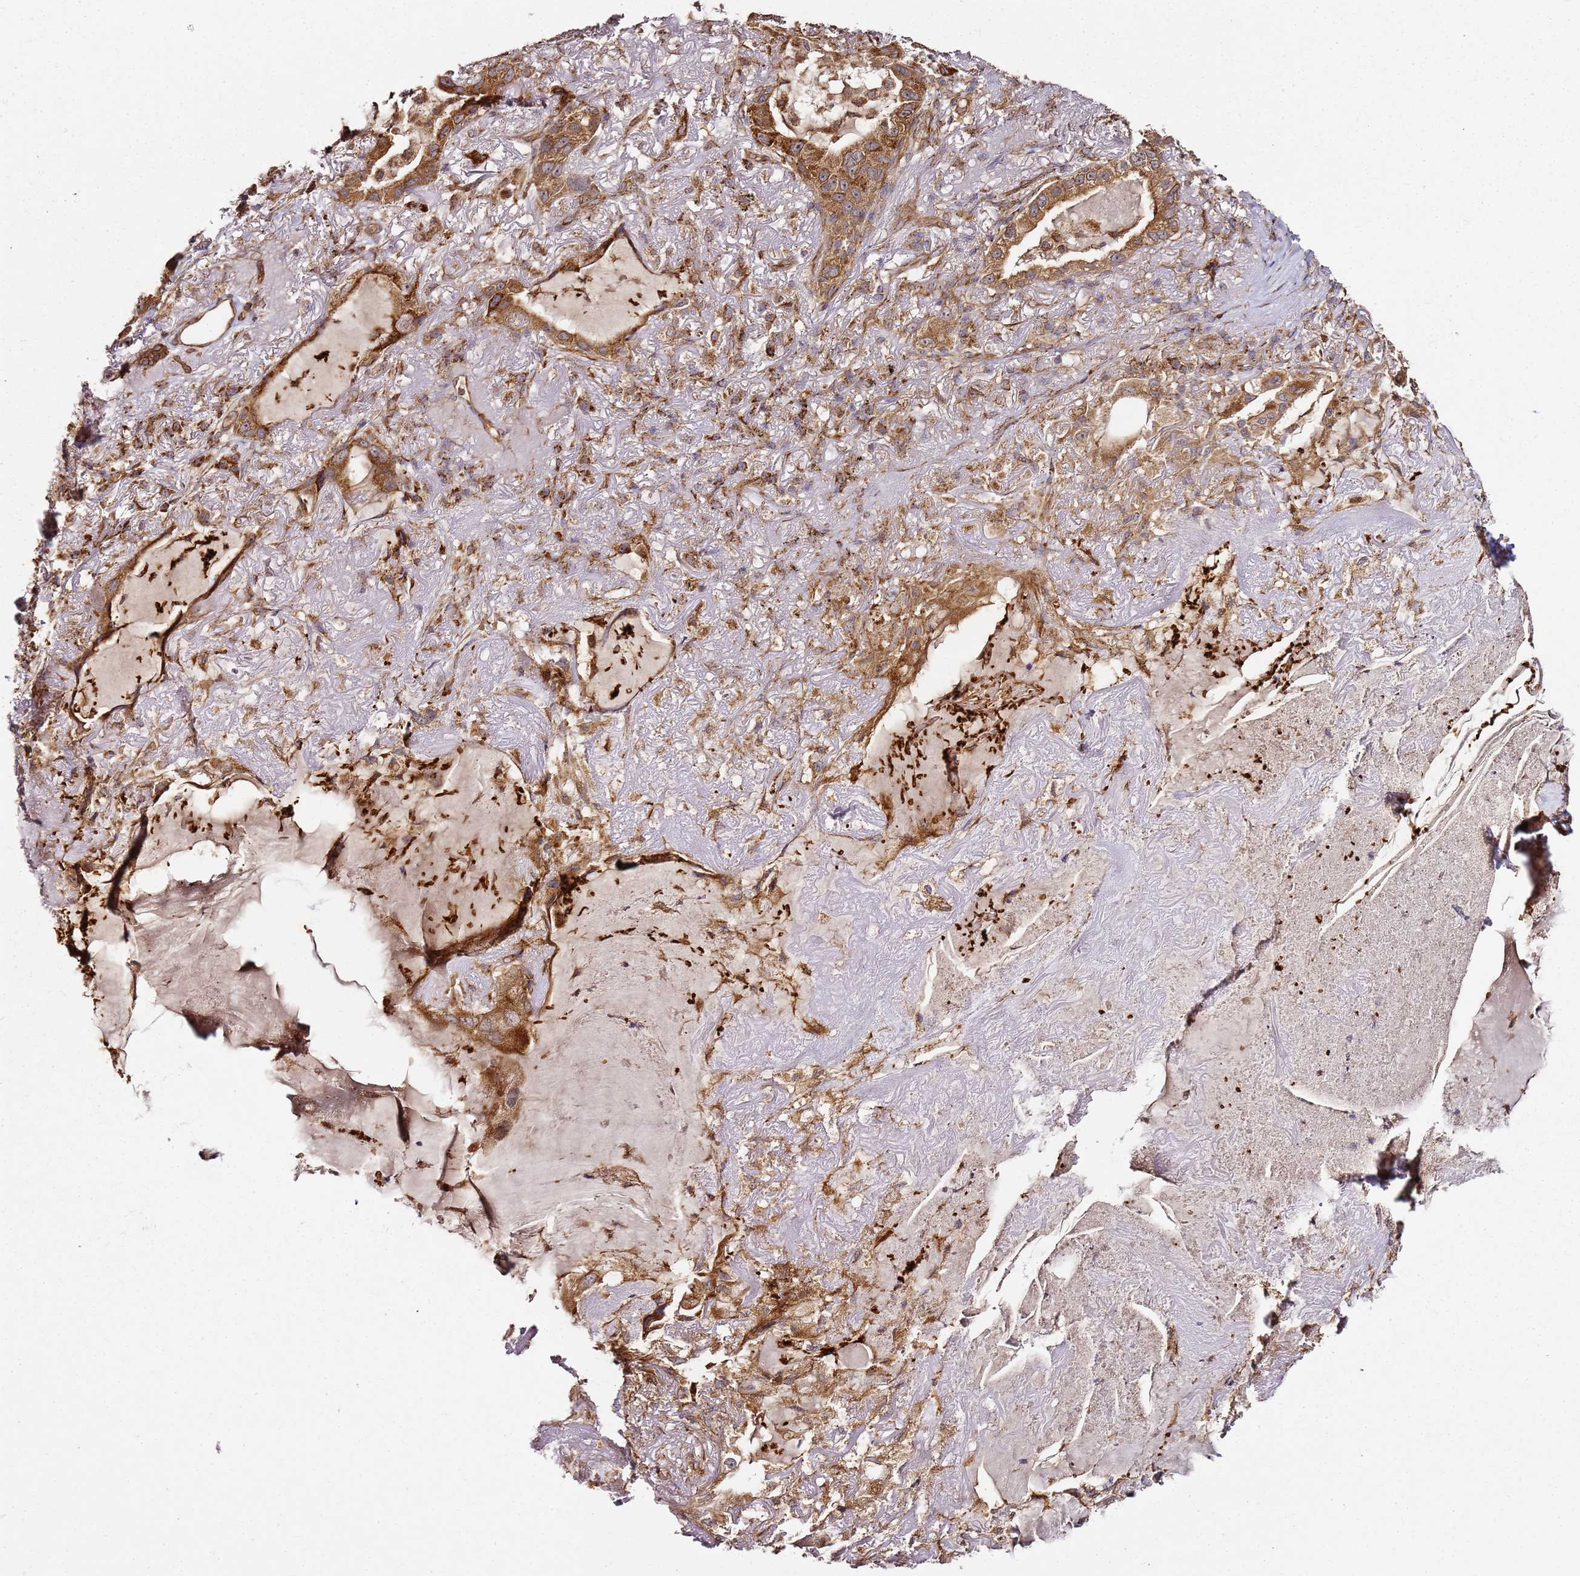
{"staining": {"intensity": "strong", "quantity": ">75%", "location": "cytoplasmic/membranous"}, "tissue": "lung cancer", "cell_type": "Tumor cells", "image_type": "cancer", "snomed": [{"axis": "morphology", "description": "Adenocarcinoma, NOS"}, {"axis": "topography", "description": "Lung"}], "caption": "There is high levels of strong cytoplasmic/membranous expression in tumor cells of lung cancer (adenocarcinoma), as demonstrated by immunohistochemical staining (brown color).", "gene": "TM2D2", "patient": {"sex": "female", "age": 69}}